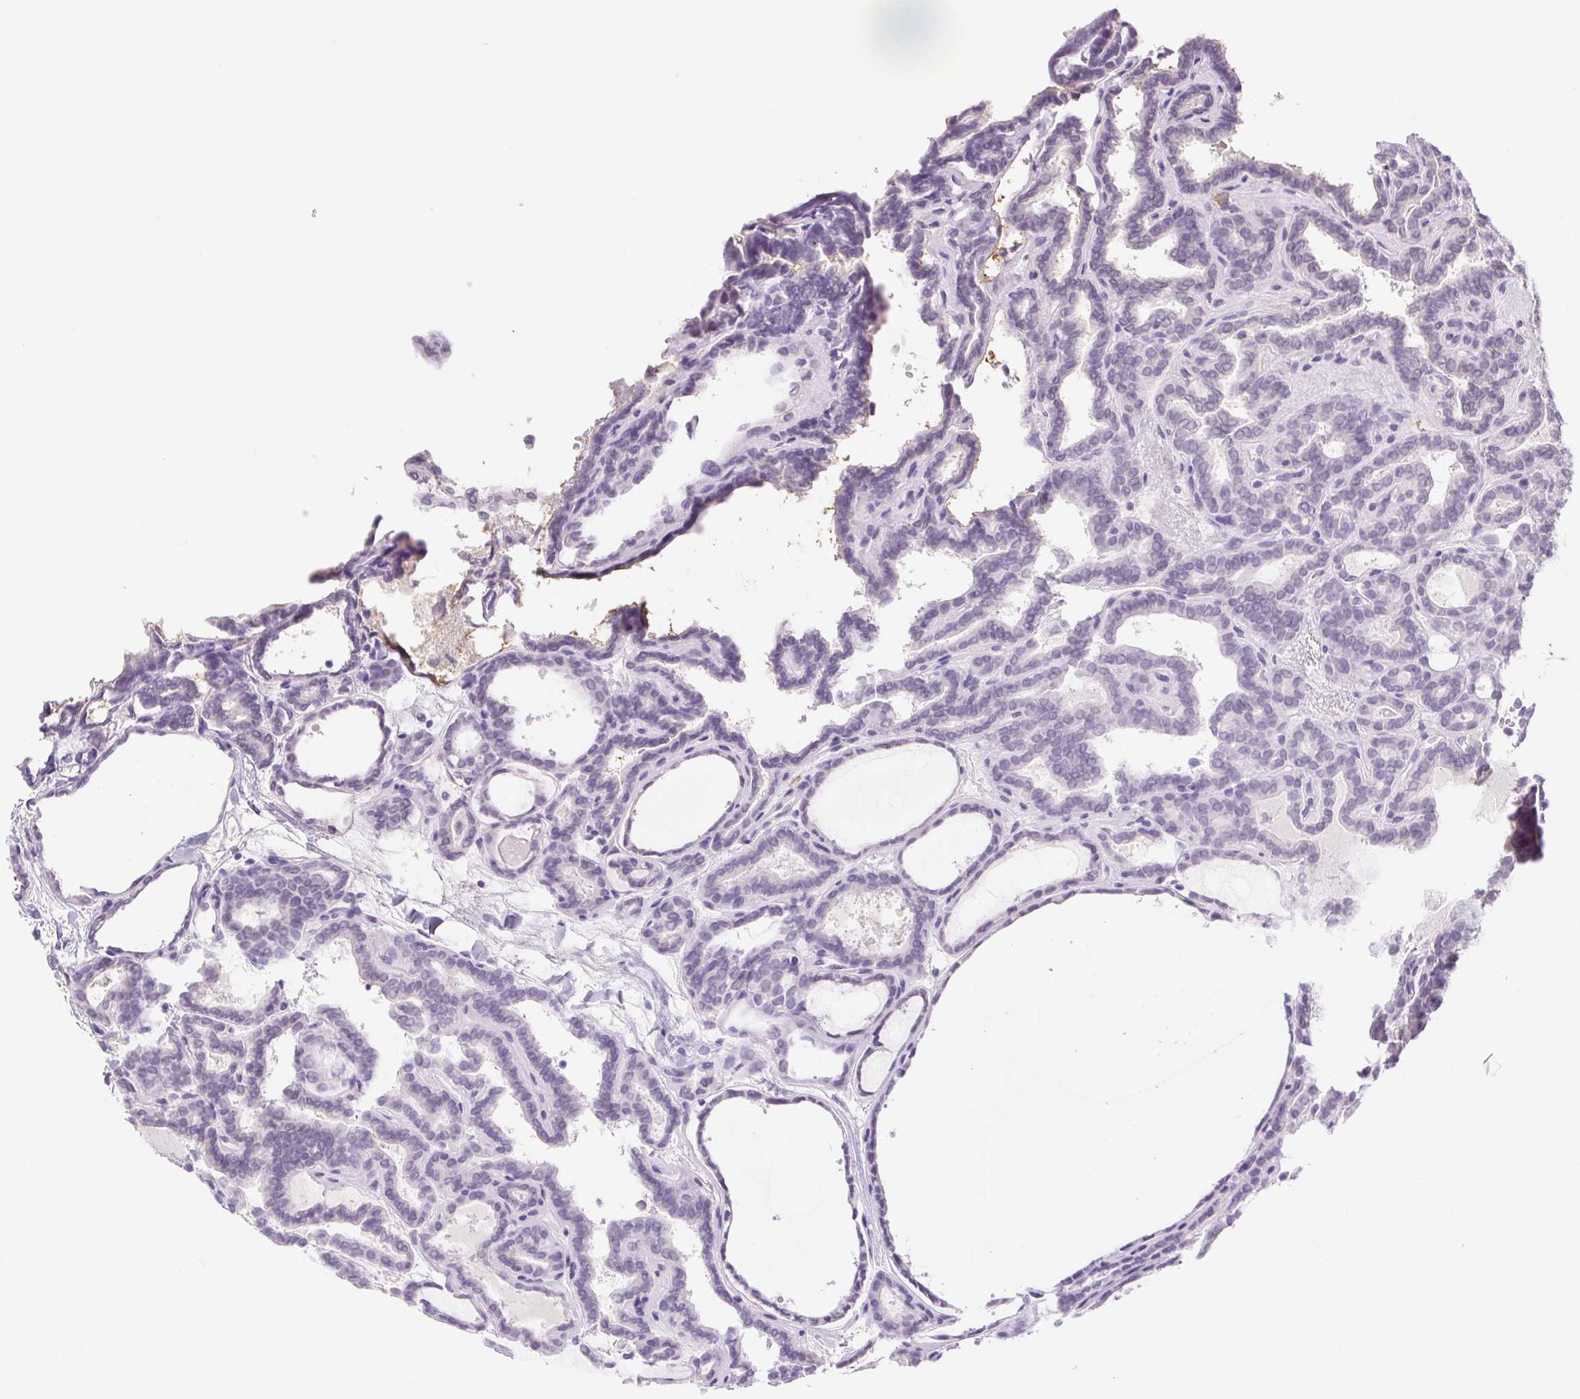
{"staining": {"intensity": "negative", "quantity": "none", "location": "none"}, "tissue": "thyroid cancer", "cell_type": "Tumor cells", "image_type": "cancer", "snomed": [{"axis": "morphology", "description": "Papillary adenocarcinoma, NOS"}, {"axis": "topography", "description": "Thyroid gland"}], "caption": "Protein analysis of papillary adenocarcinoma (thyroid) displays no significant expression in tumor cells.", "gene": "PAPPA2", "patient": {"sex": "female", "age": 46}}